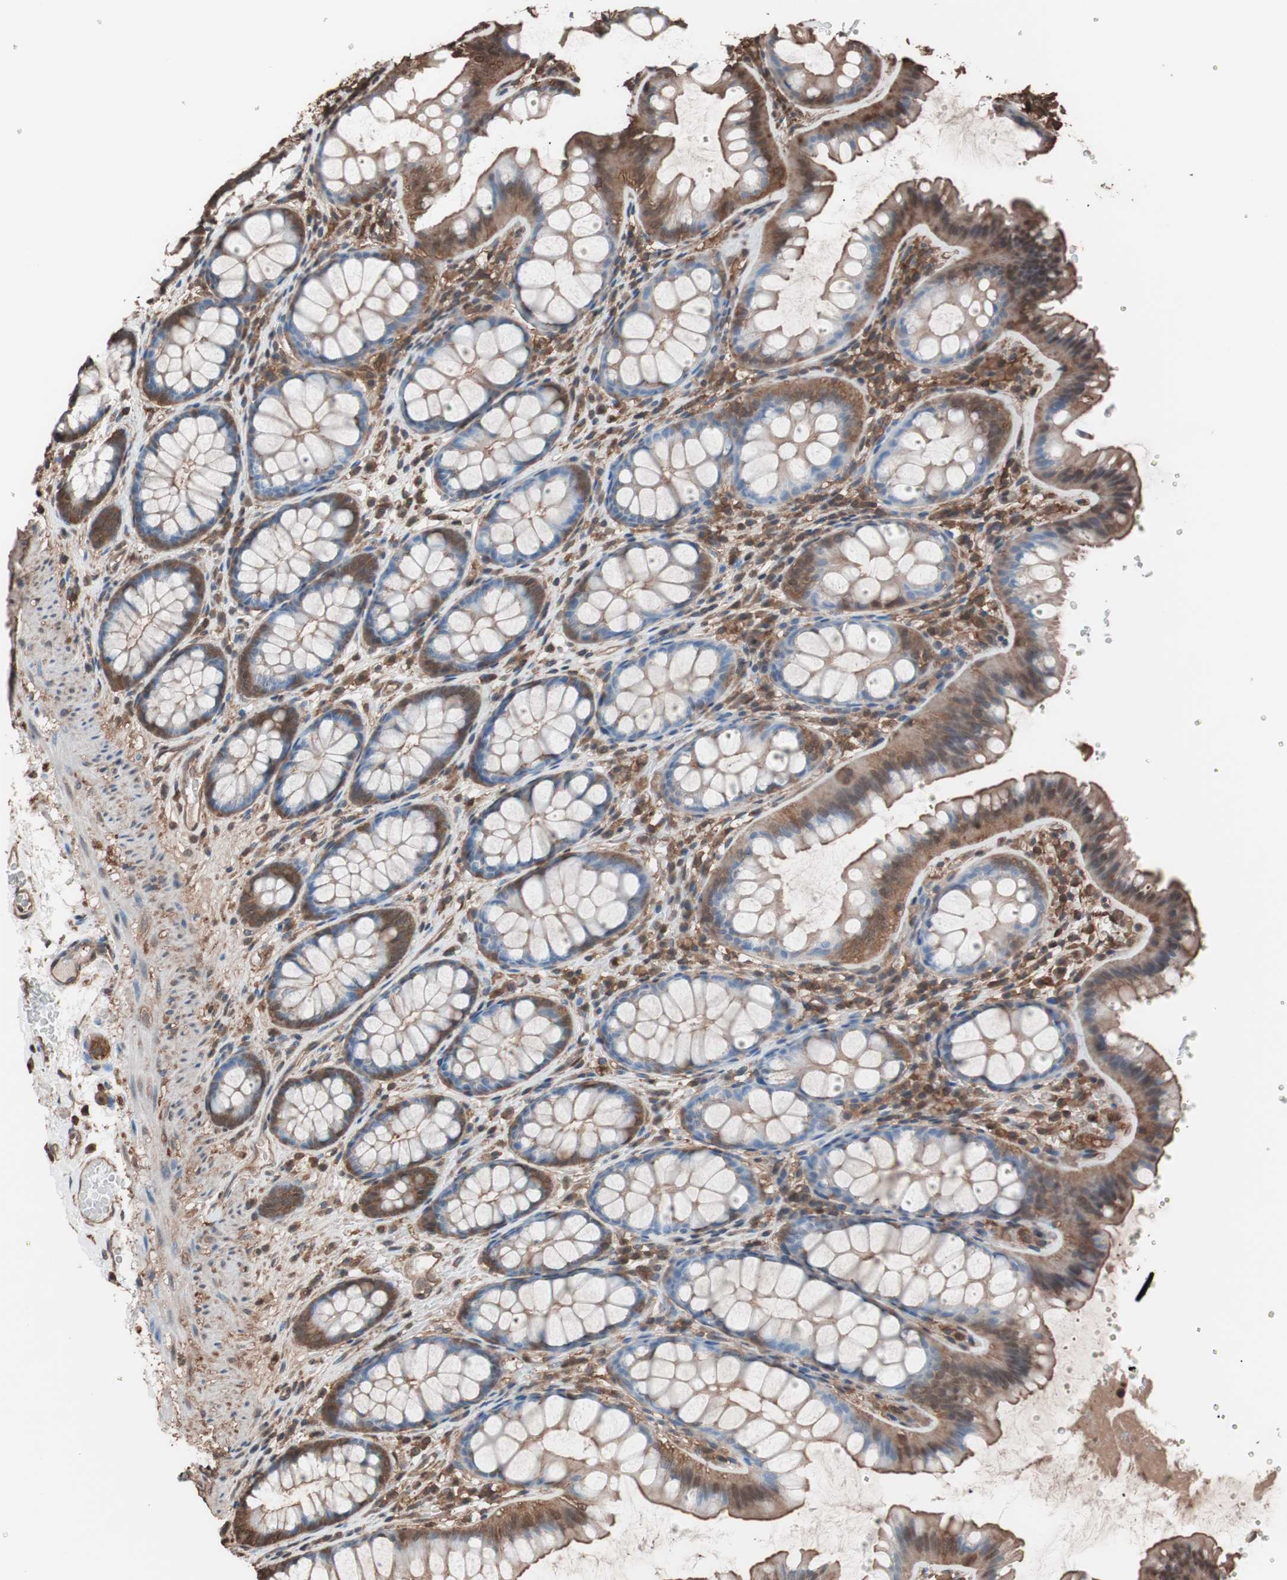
{"staining": {"intensity": "moderate", "quantity": ">75%", "location": "cytoplasmic/membranous"}, "tissue": "colon", "cell_type": "Endothelial cells", "image_type": "normal", "snomed": [{"axis": "morphology", "description": "Normal tissue, NOS"}, {"axis": "topography", "description": "Colon"}], "caption": "Protein expression analysis of normal colon shows moderate cytoplasmic/membranous expression in approximately >75% of endothelial cells. Immunohistochemistry stains the protein of interest in brown and the nuclei are stained blue.", "gene": "CALM2", "patient": {"sex": "female", "age": 55}}